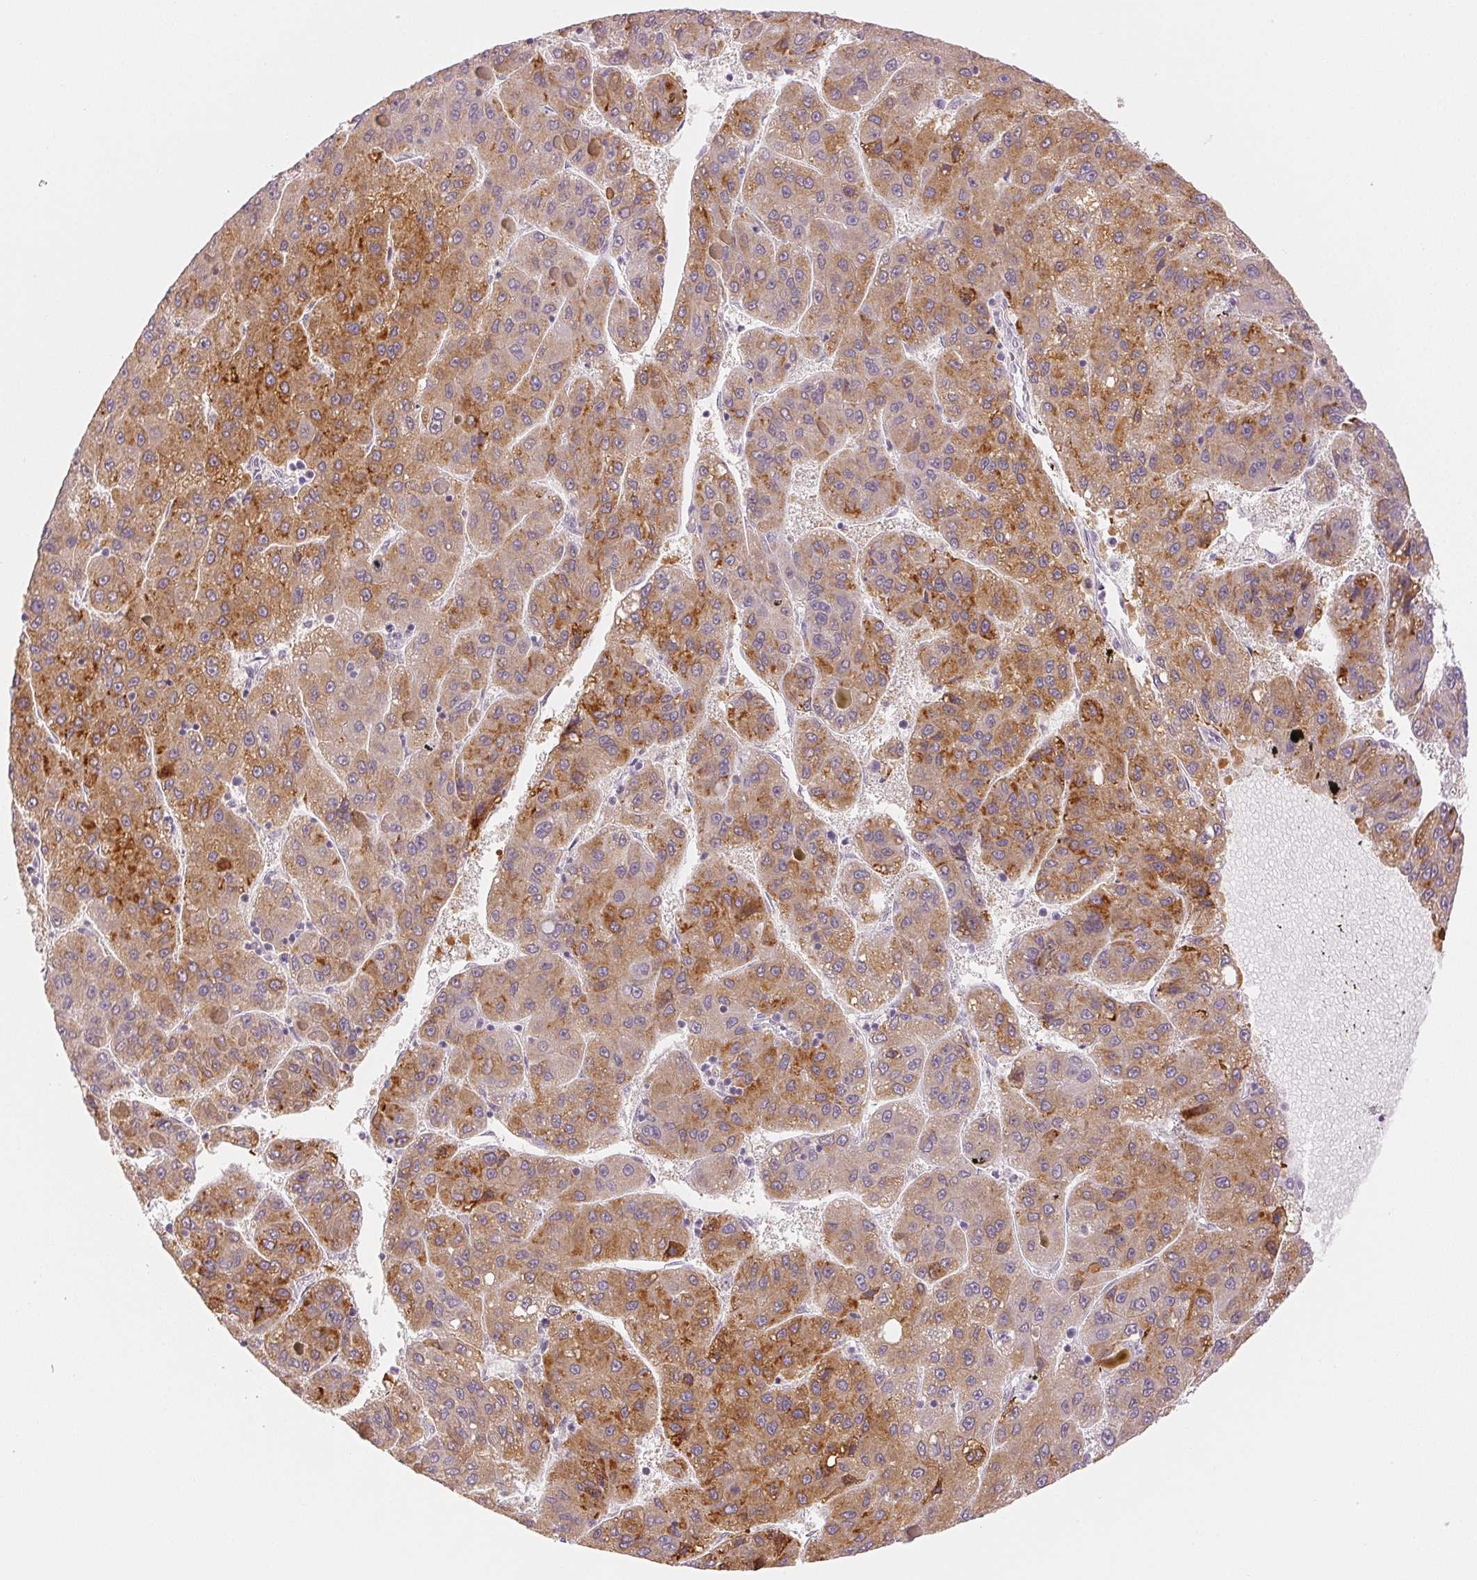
{"staining": {"intensity": "moderate", "quantity": ">75%", "location": "cytoplasmic/membranous"}, "tissue": "liver cancer", "cell_type": "Tumor cells", "image_type": "cancer", "snomed": [{"axis": "morphology", "description": "Carcinoma, Hepatocellular, NOS"}, {"axis": "topography", "description": "Liver"}], "caption": "Liver hepatocellular carcinoma stained for a protein (brown) displays moderate cytoplasmic/membranous positive staining in about >75% of tumor cells.", "gene": "MAP1LC3A", "patient": {"sex": "female", "age": 82}}